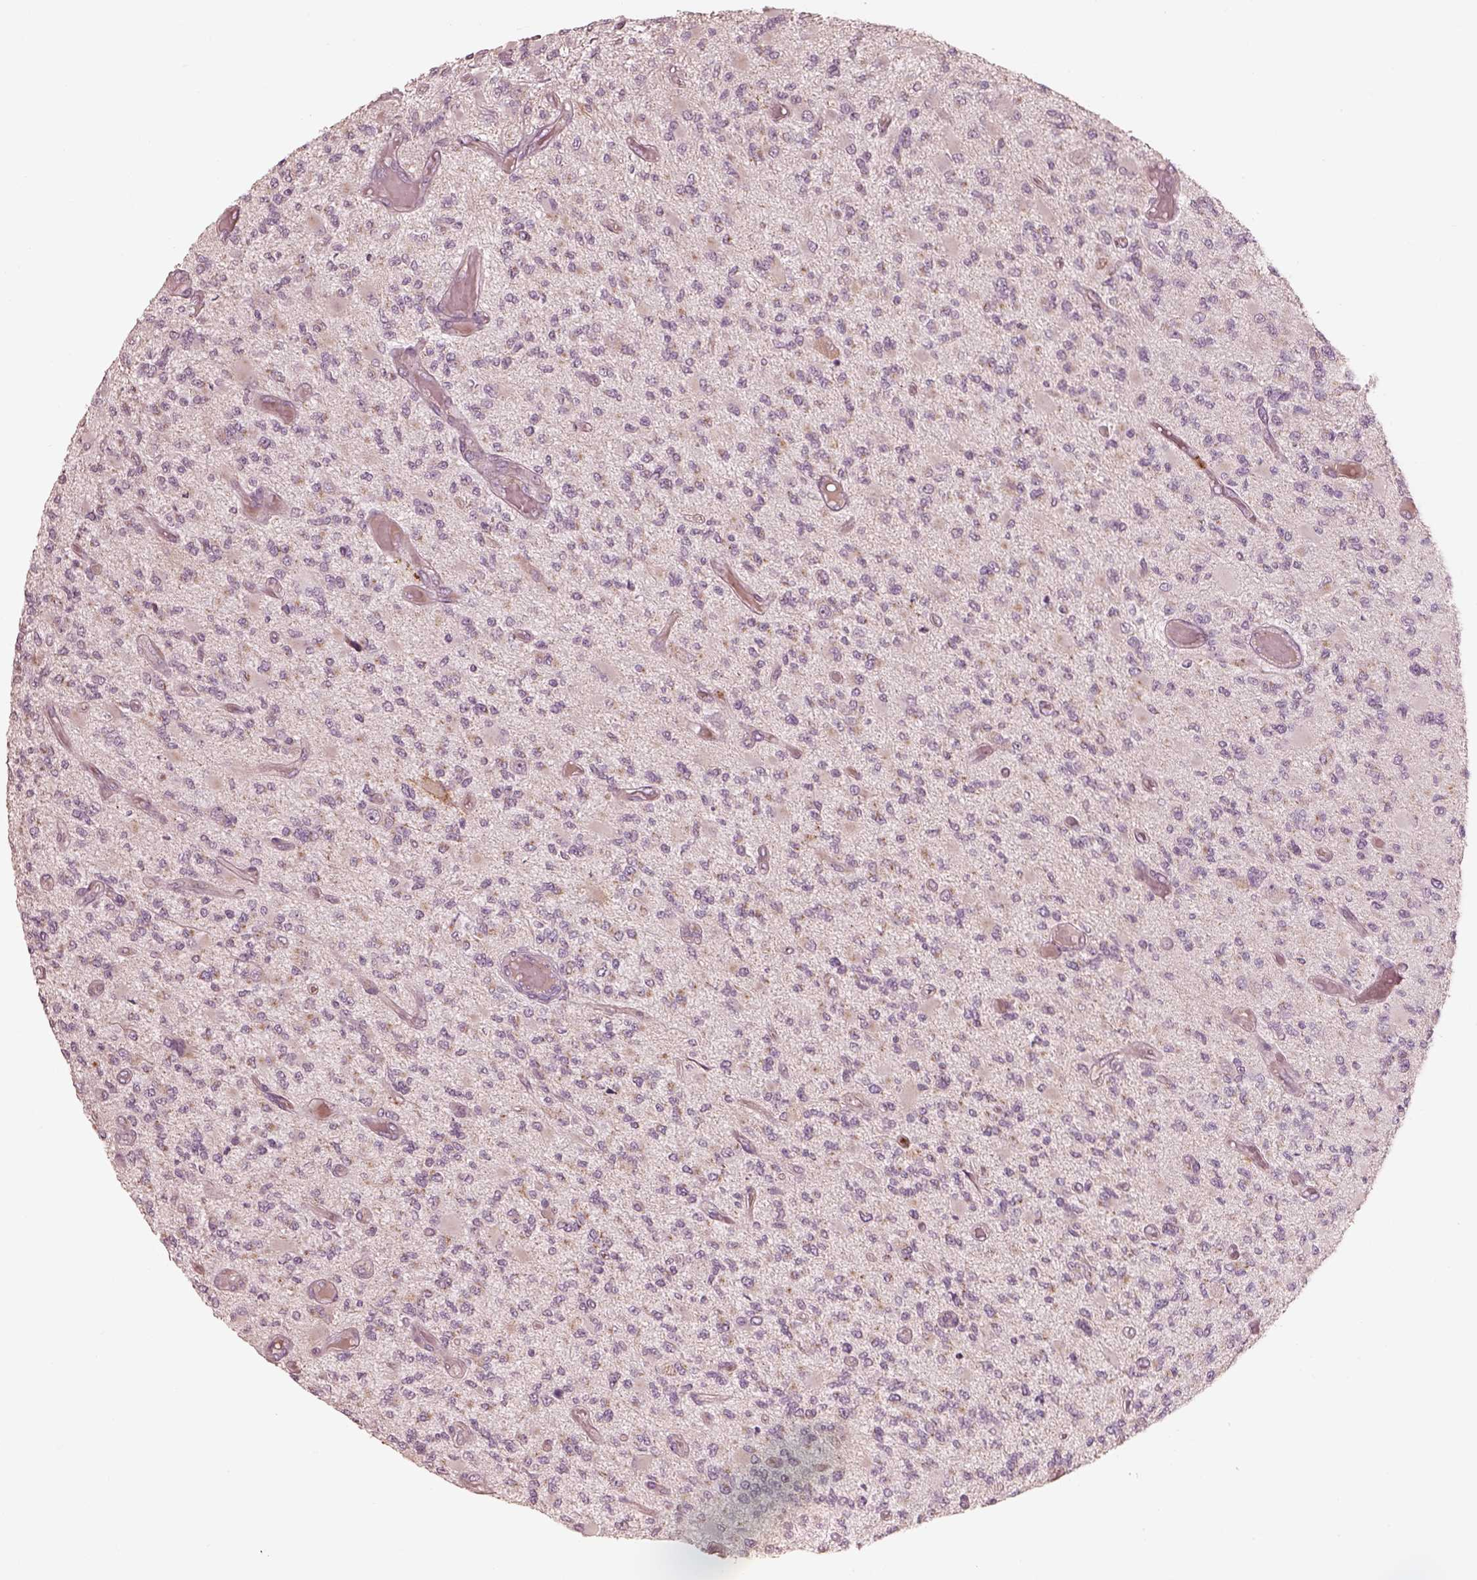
{"staining": {"intensity": "negative", "quantity": "none", "location": "none"}, "tissue": "glioma", "cell_type": "Tumor cells", "image_type": "cancer", "snomed": [{"axis": "morphology", "description": "Glioma, malignant, High grade"}, {"axis": "topography", "description": "Brain"}], "caption": "IHC of human malignant glioma (high-grade) shows no positivity in tumor cells. (Stains: DAB IHC with hematoxylin counter stain, Microscopy: brightfield microscopy at high magnification).", "gene": "ABCA7", "patient": {"sex": "female", "age": 63}}